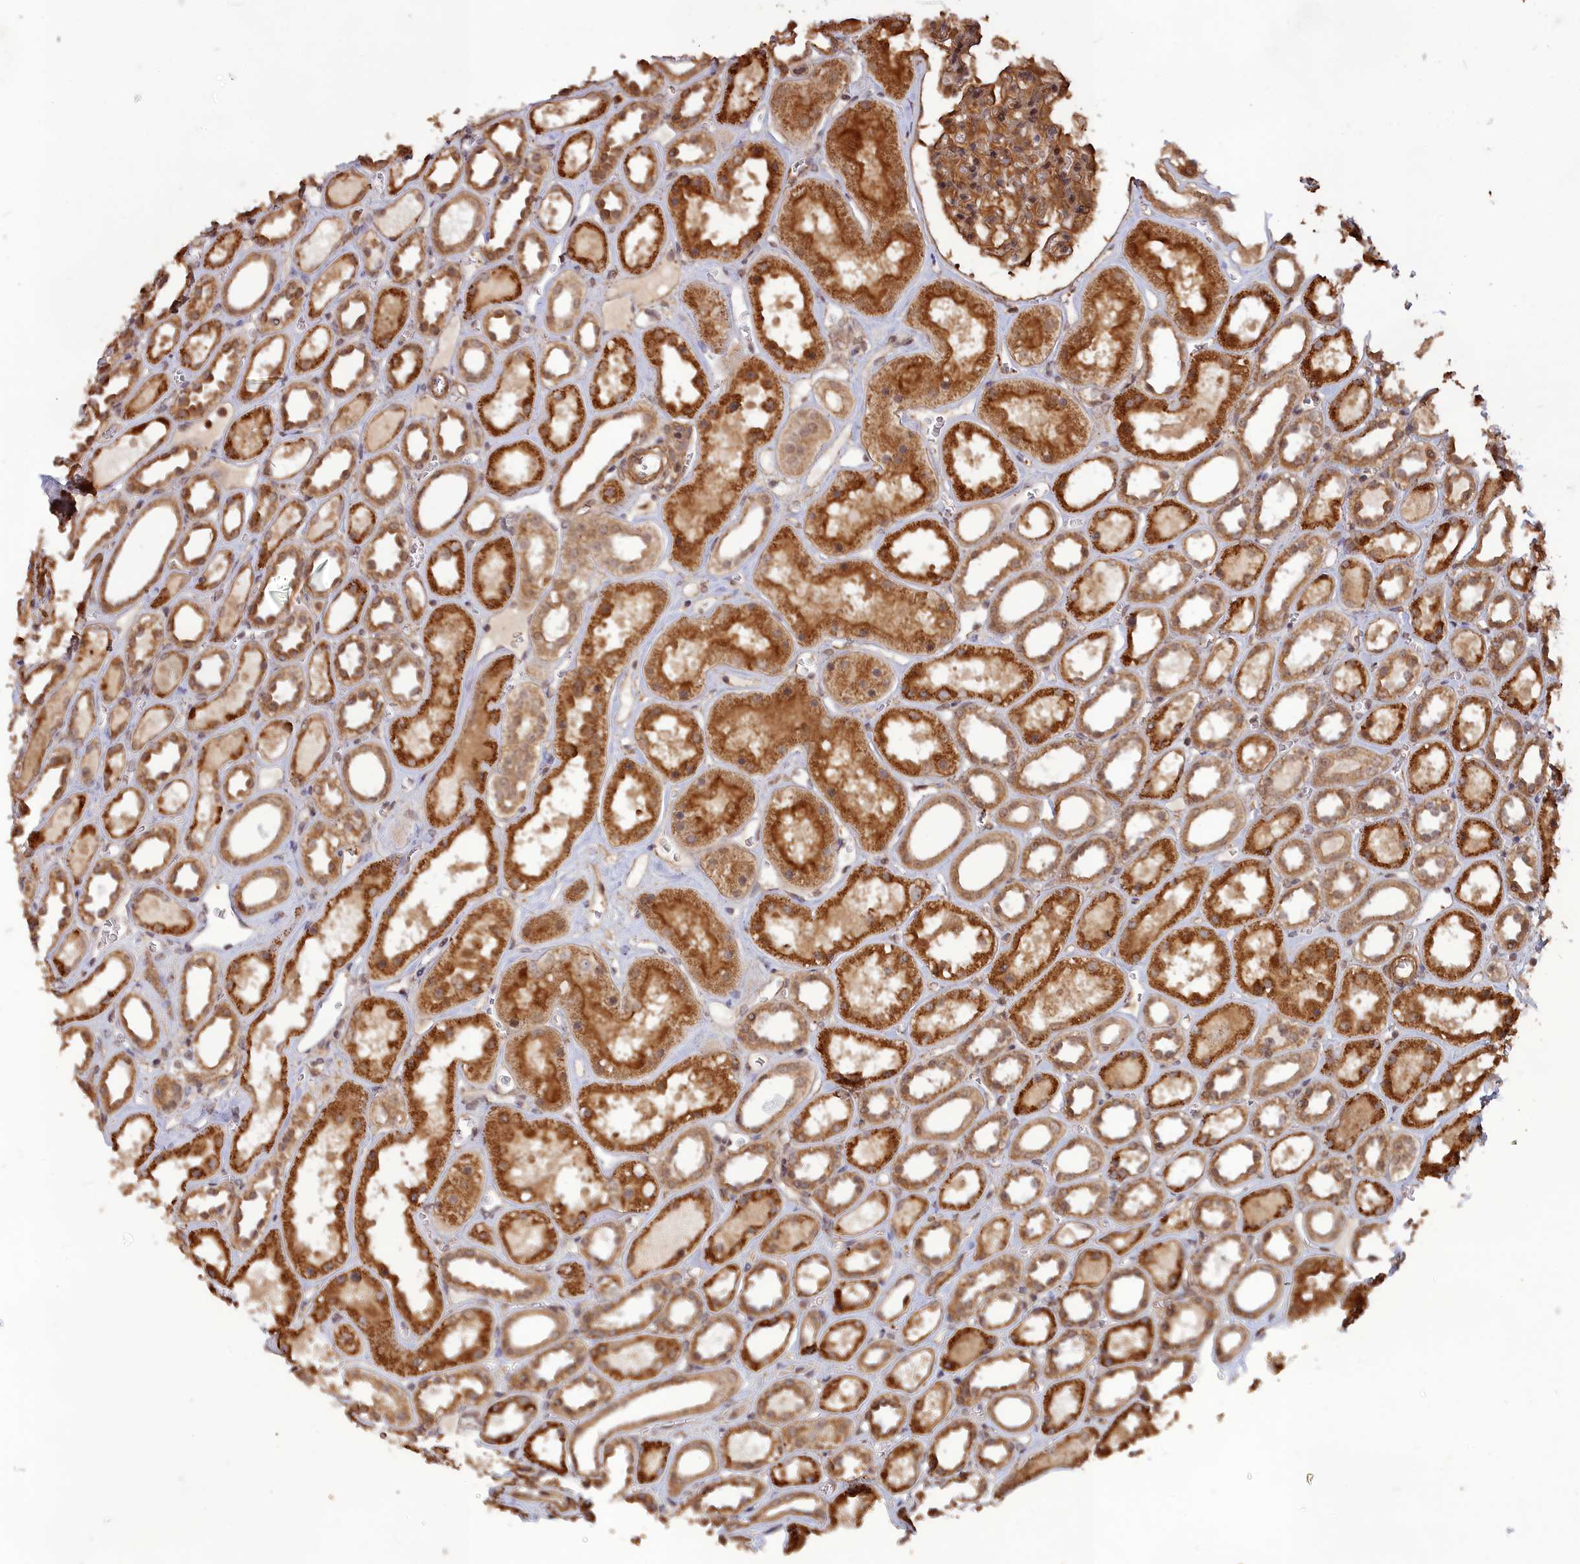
{"staining": {"intensity": "moderate", "quantity": ">75%", "location": "cytoplasmic/membranous"}, "tissue": "kidney", "cell_type": "Cells in glomeruli", "image_type": "normal", "snomed": [{"axis": "morphology", "description": "Normal tissue, NOS"}, {"axis": "topography", "description": "Kidney"}], "caption": "A brown stain highlights moderate cytoplasmic/membranous expression of a protein in cells in glomeruli of unremarkable kidney.", "gene": "CCDC174", "patient": {"sex": "female", "age": 41}}